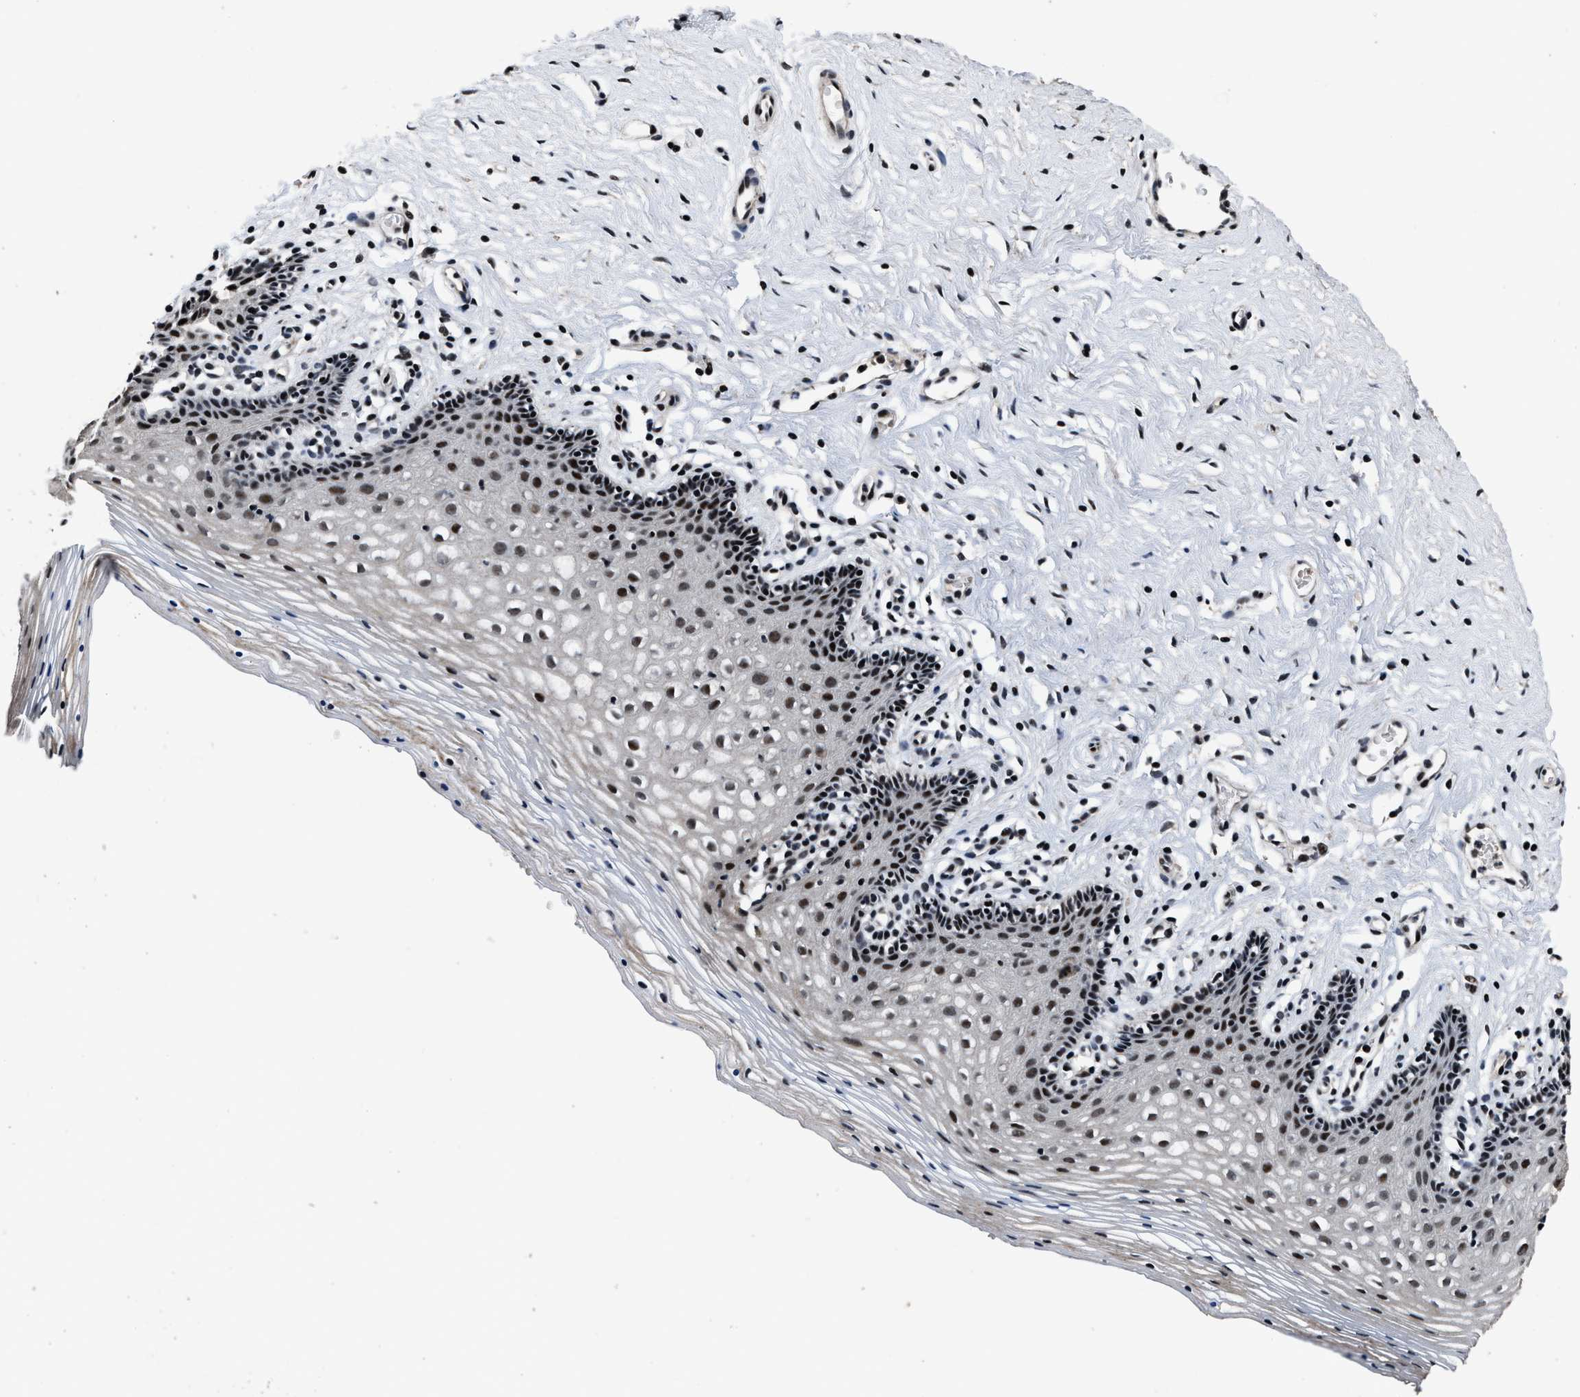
{"staining": {"intensity": "strong", "quantity": ">75%", "location": "nuclear"}, "tissue": "vagina", "cell_type": "Squamous epithelial cells", "image_type": "normal", "snomed": [{"axis": "morphology", "description": "Normal tissue, NOS"}, {"axis": "topography", "description": "Vagina"}], "caption": "This is a histology image of IHC staining of benign vagina, which shows strong expression in the nuclear of squamous epithelial cells.", "gene": "ZNF233", "patient": {"sex": "female", "age": 32}}